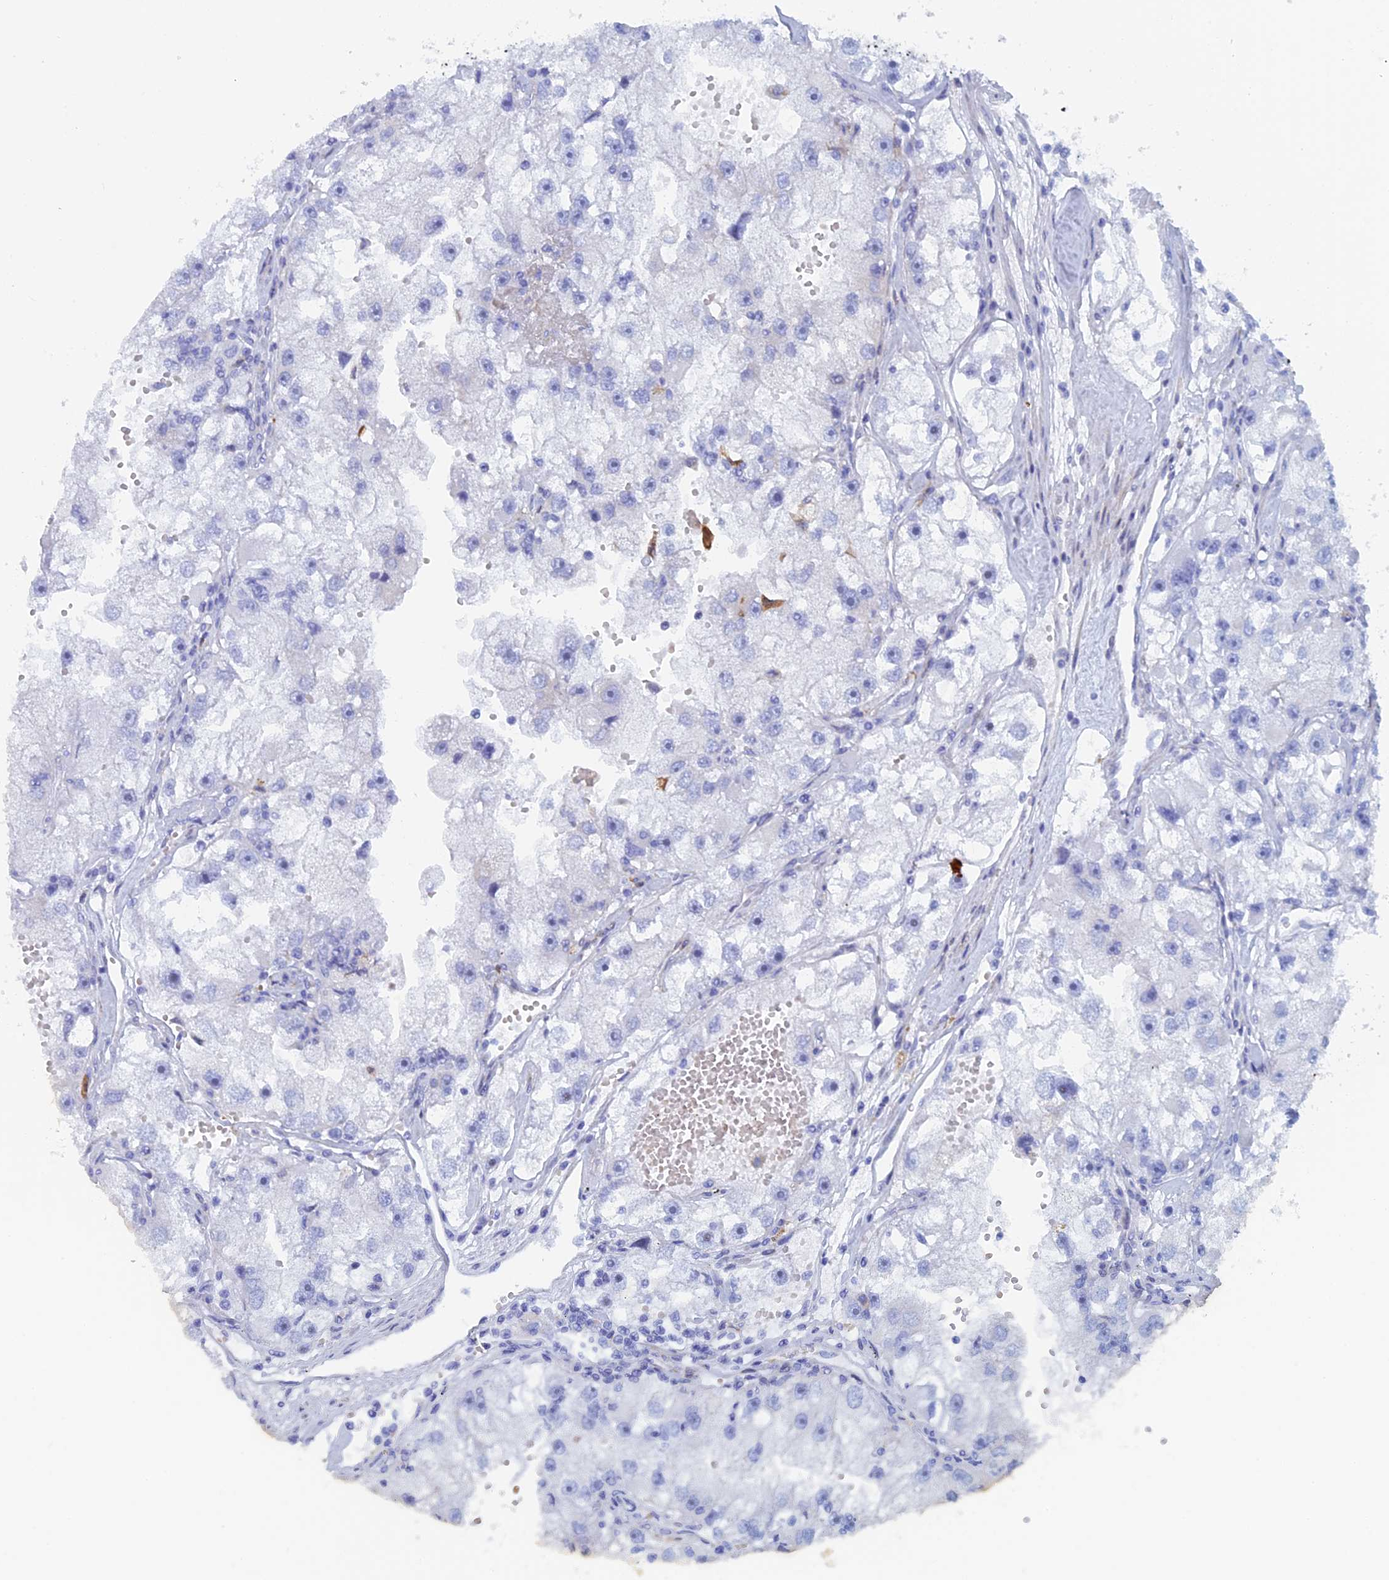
{"staining": {"intensity": "negative", "quantity": "none", "location": "none"}, "tissue": "renal cancer", "cell_type": "Tumor cells", "image_type": "cancer", "snomed": [{"axis": "morphology", "description": "Adenocarcinoma, NOS"}, {"axis": "topography", "description": "Kidney"}], "caption": "Immunohistochemistry histopathology image of human renal cancer (adenocarcinoma) stained for a protein (brown), which shows no staining in tumor cells.", "gene": "COG7", "patient": {"sex": "male", "age": 63}}